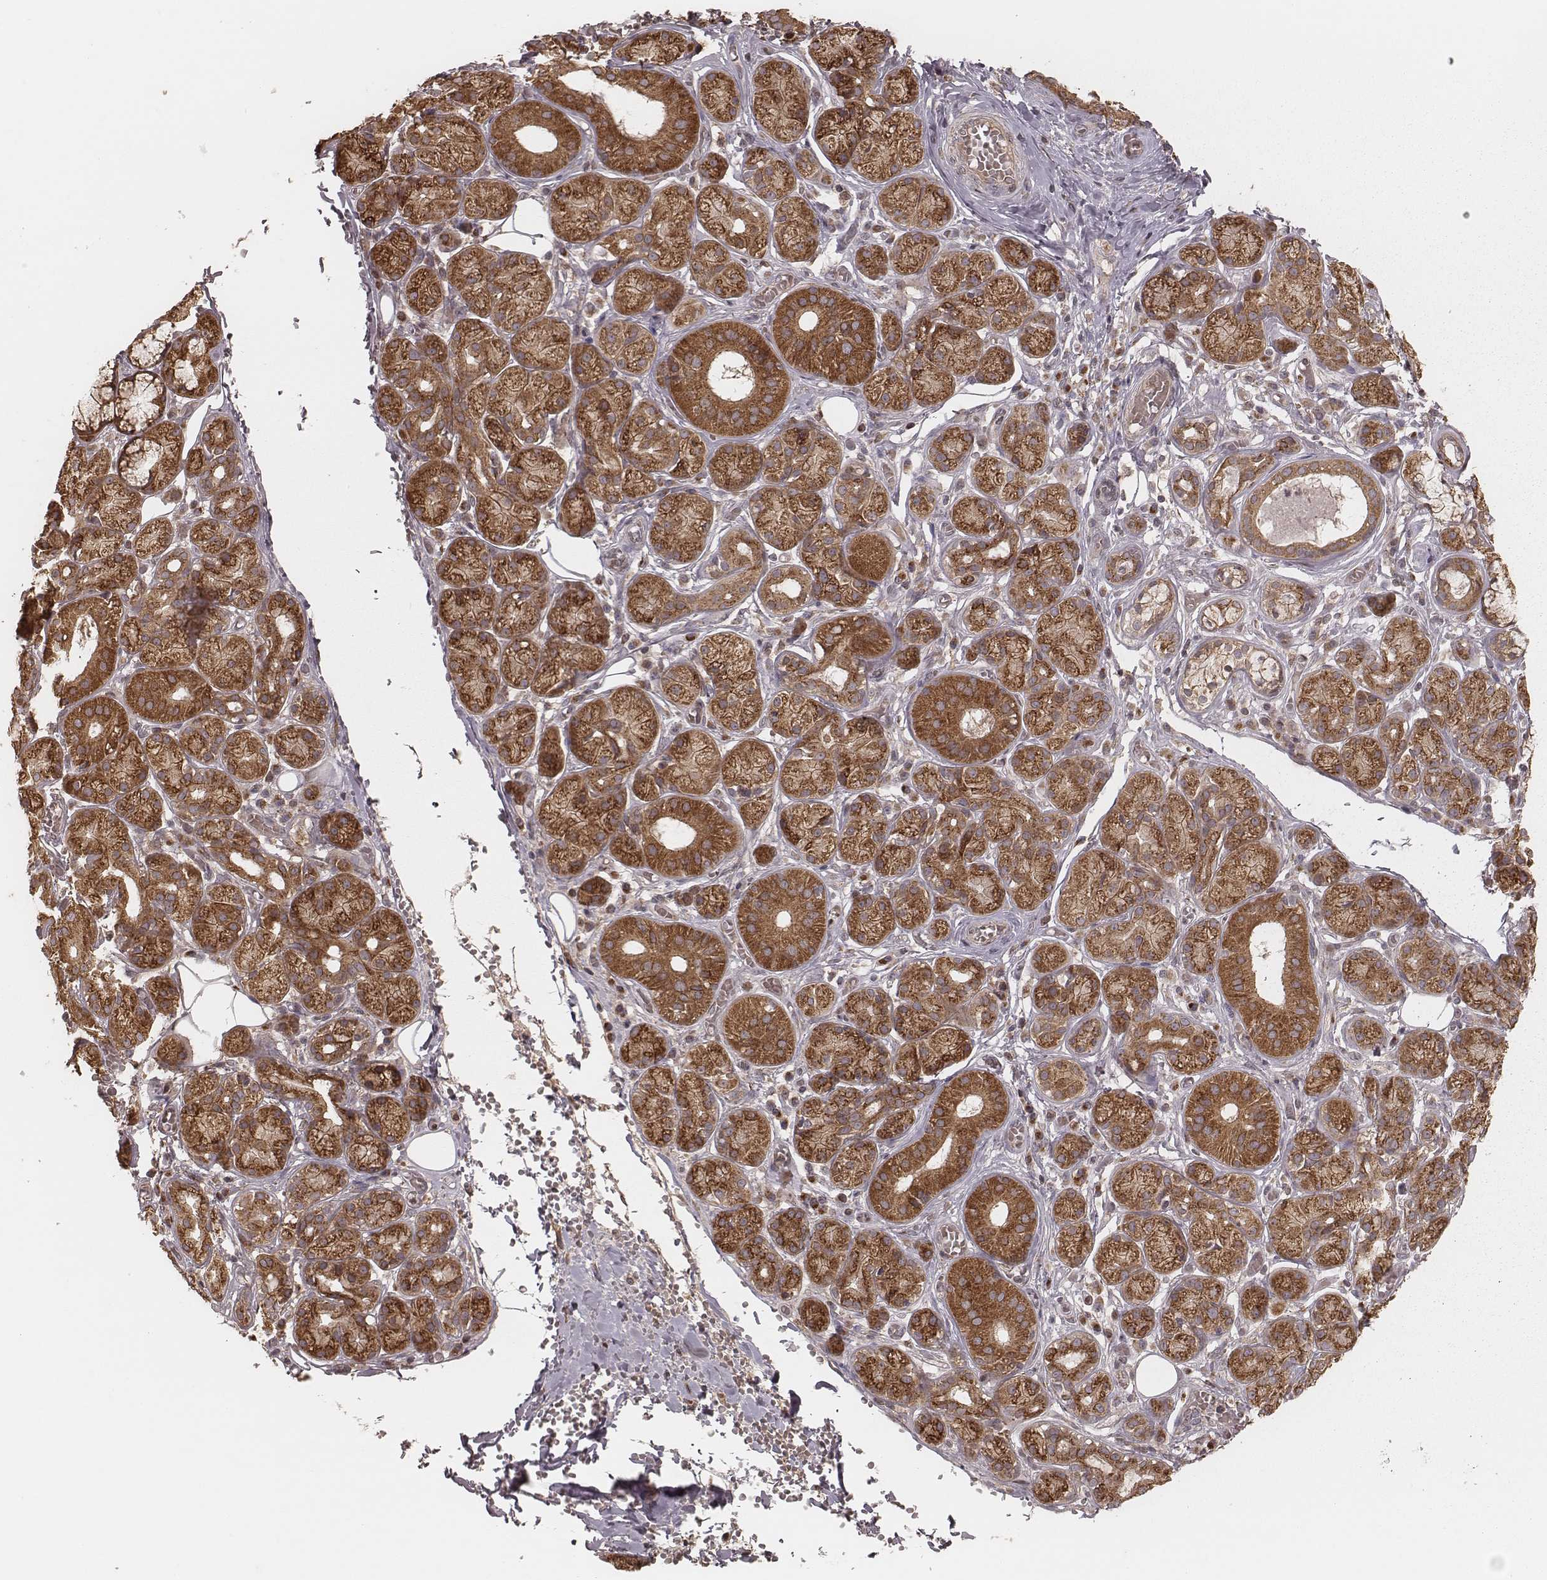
{"staining": {"intensity": "moderate", "quantity": ">75%", "location": "cytoplasmic/membranous"}, "tissue": "salivary gland", "cell_type": "Glandular cells", "image_type": "normal", "snomed": [{"axis": "morphology", "description": "Normal tissue, NOS"}, {"axis": "topography", "description": "Salivary gland"}, {"axis": "topography", "description": "Peripheral nerve tissue"}], "caption": "DAB (3,3'-diaminobenzidine) immunohistochemical staining of benign human salivary gland shows moderate cytoplasmic/membranous protein staining in approximately >75% of glandular cells.", "gene": "MYO19", "patient": {"sex": "male", "age": 71}}